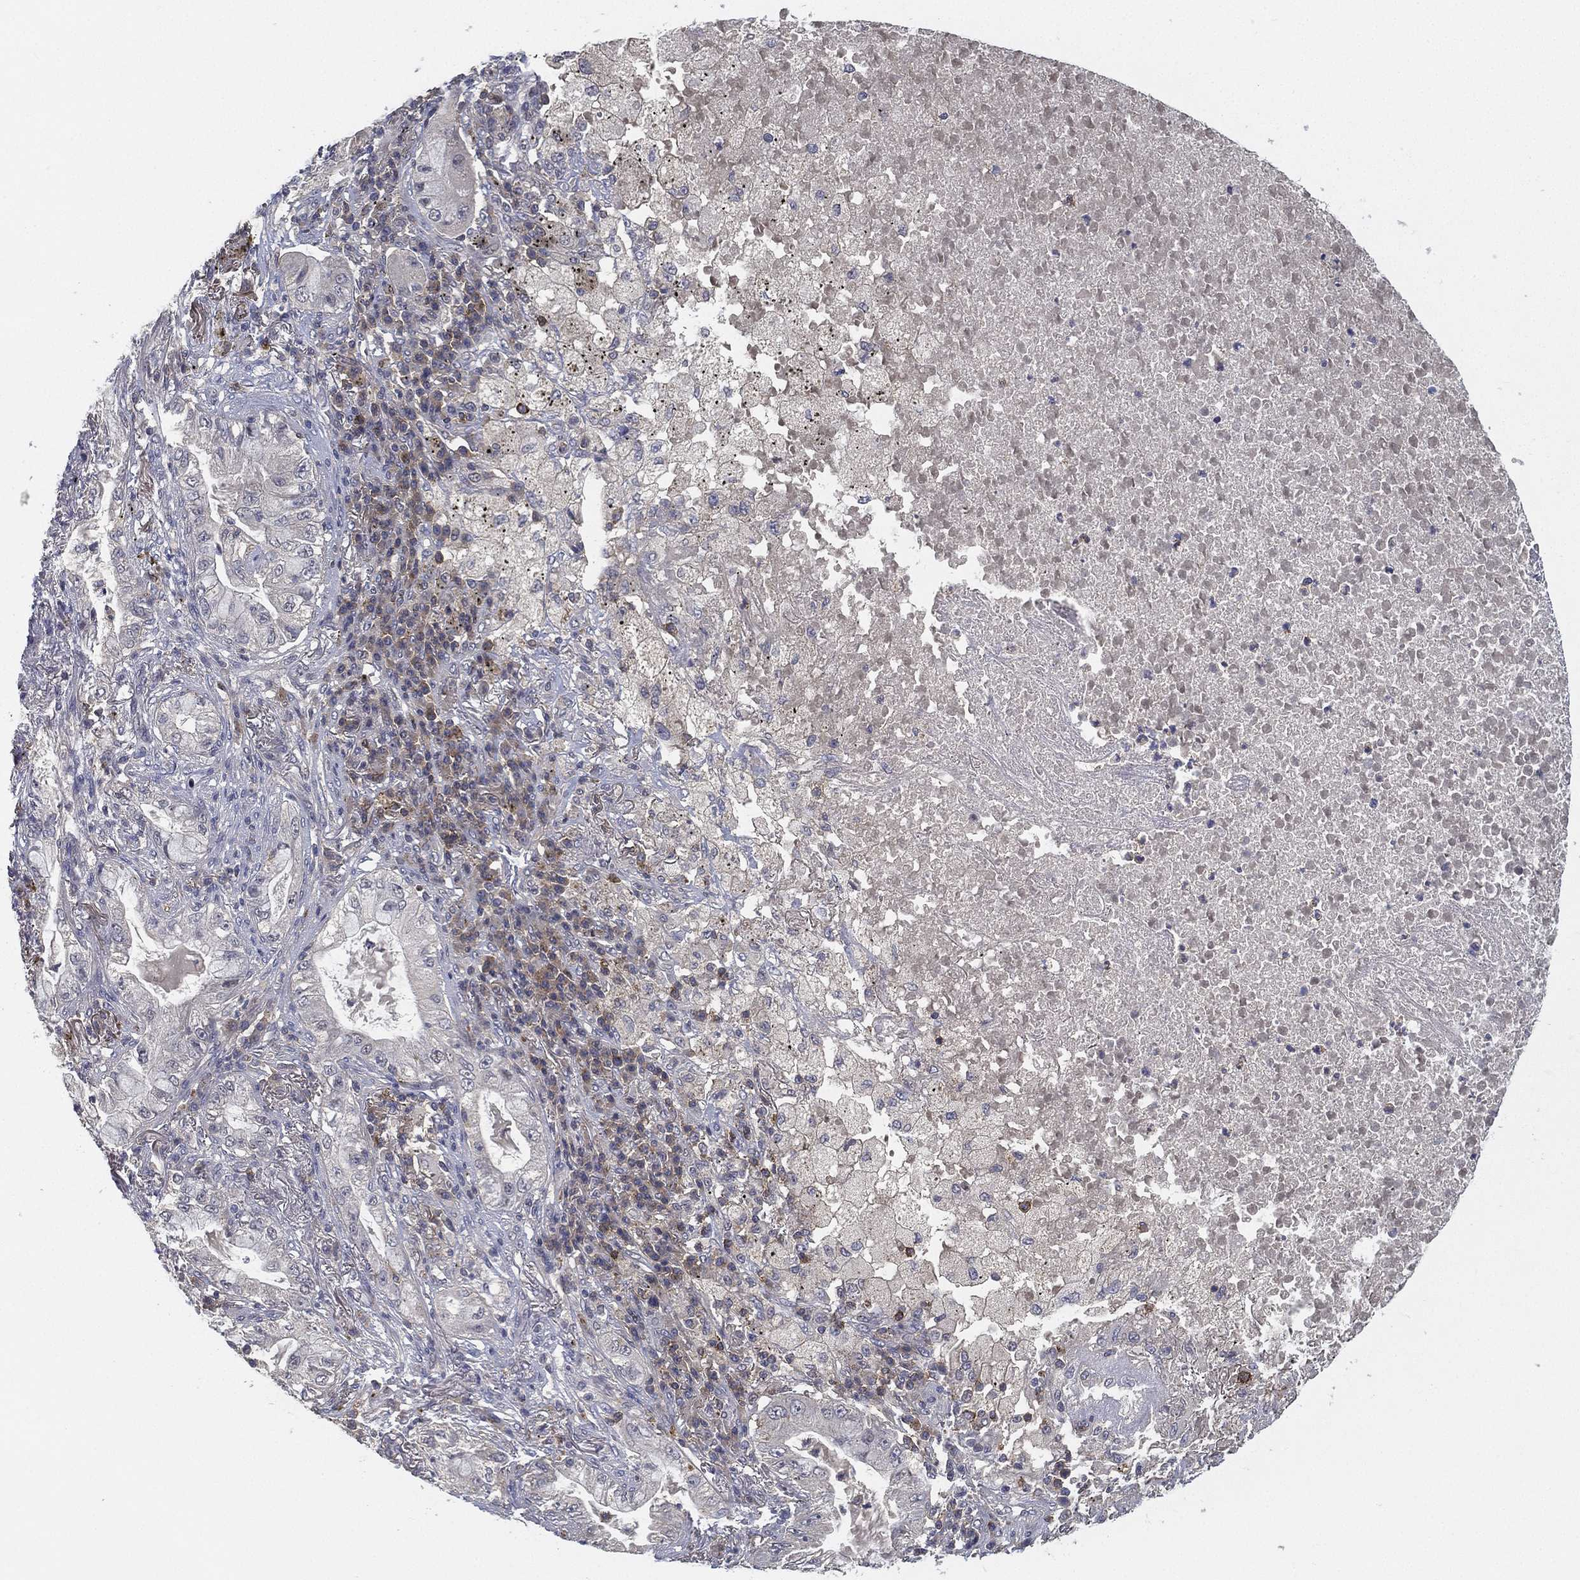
{"staining": {"intensity": "negative", "quantity": "none", "location": "none"}, "tissue": "lung cancer", "cell_type": "Tumor cells", "image_type": "cancer", "snomed": [{"axis": "morphology", "description": "Adenocarcinoma, NOS"}, {"axis": "topography", "description": "Lung"}], "caption": "This histopathology image is of lung adenocarcinoma stained with immunohistochemistry (IHC) to label a protein in brown with the nuclei are counter-stained blue. There is no positivity in tumor cells.", "gene": "CFAP251", "patient": {"sex": "female", "age": 73}}